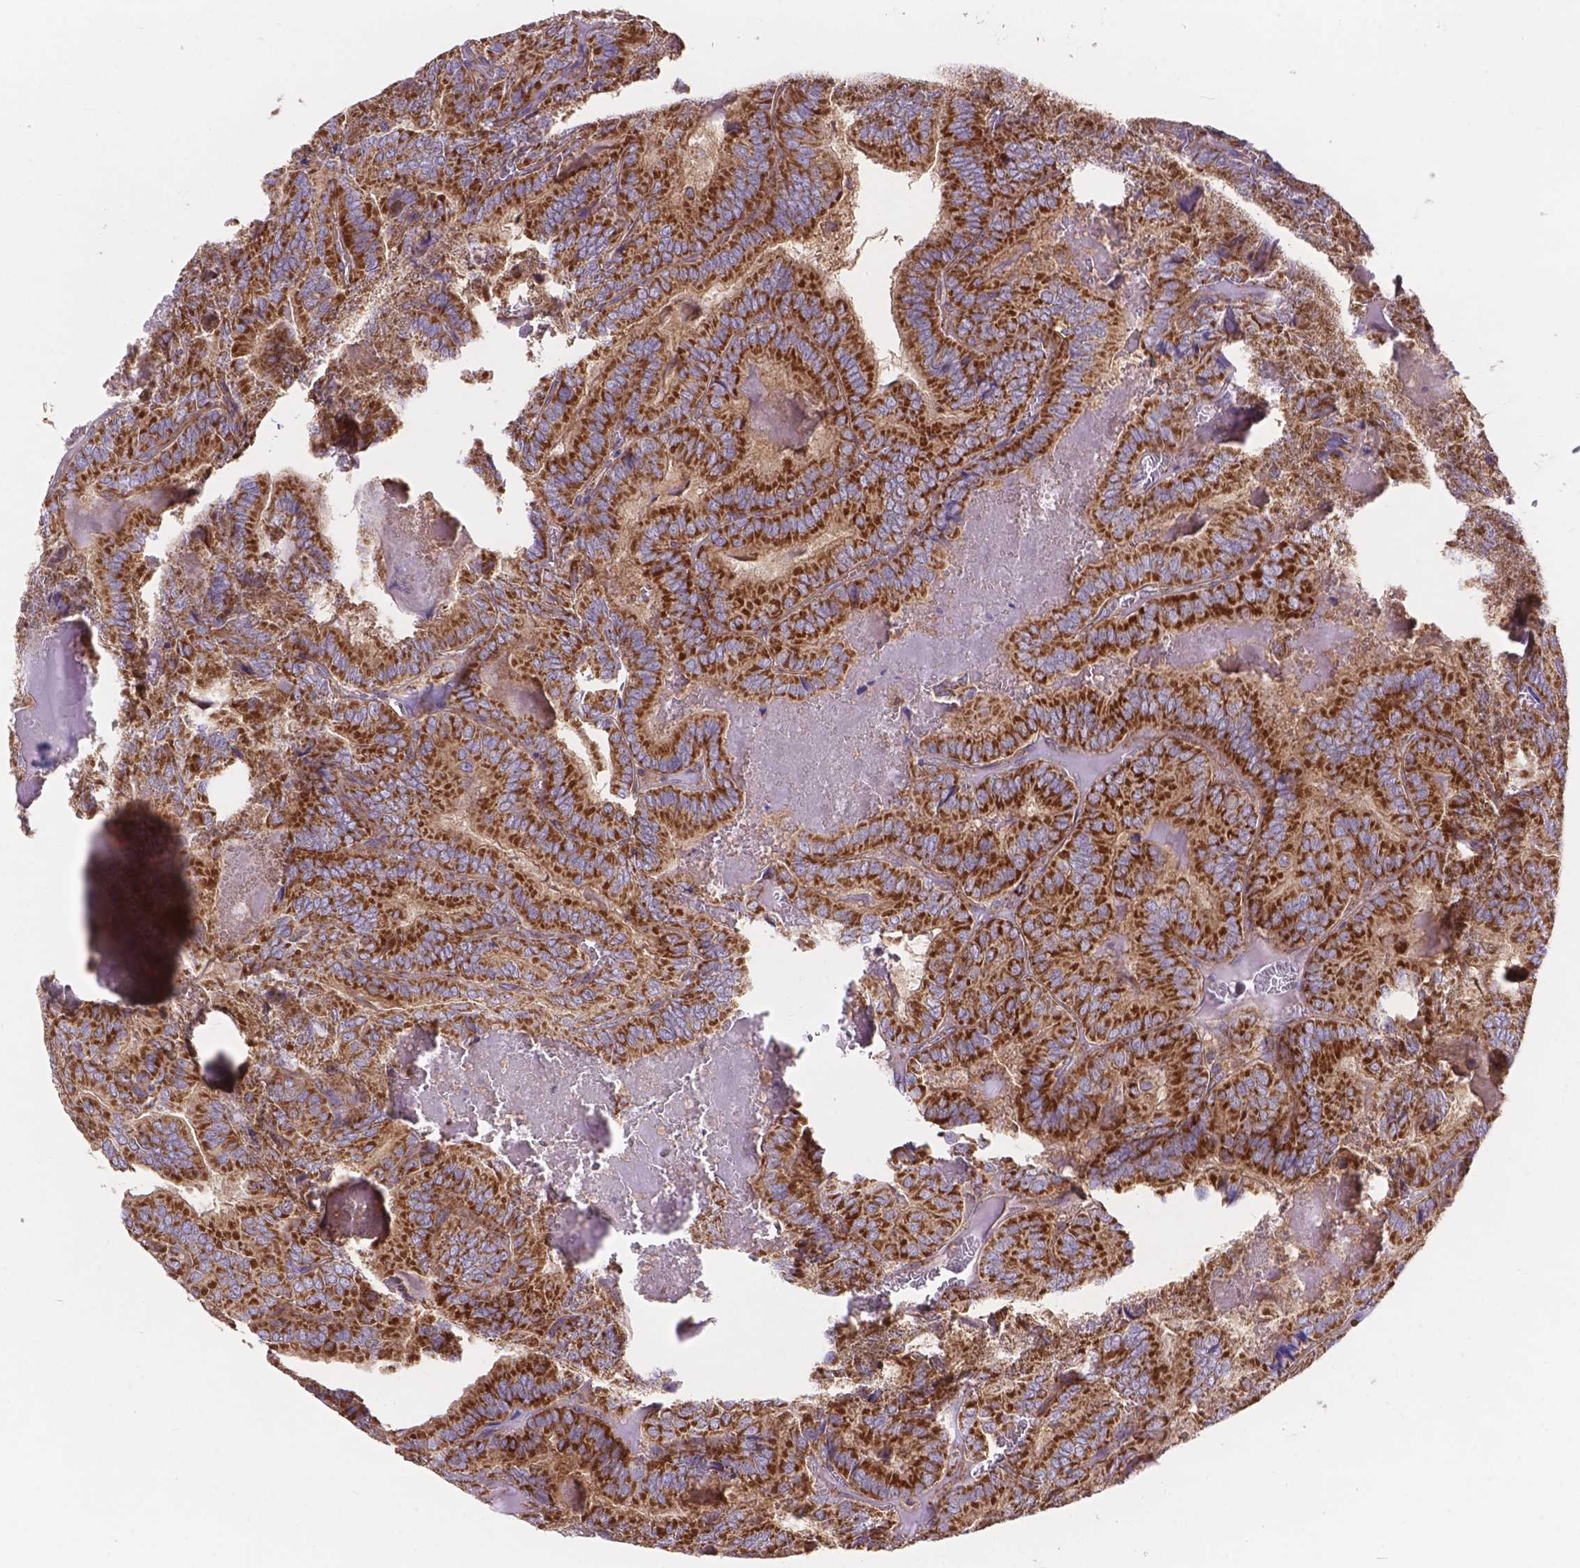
{"staining": {"intensity": "strong", "quantity": ">75%", "location": "cytoplasmic/membranous"}, "tissue": "thyroid cancer", "cell_type": "Tumor cells", "image_type": "cancer", "snomed": [{"axis": "morphology", "description": "Papillary adenocarcinoma, NOS"}, {"axis": "topography", "description": "Thyroid gland"}], "caption": "Immunohistochemistry (IHC) of human thyroid cancer reveals high levels of strong cytoplasmic/membranous positivity in approximately >75% of tumor cells.", "gene": "AK3", "patient": {"sex": "female", "age": 75}}